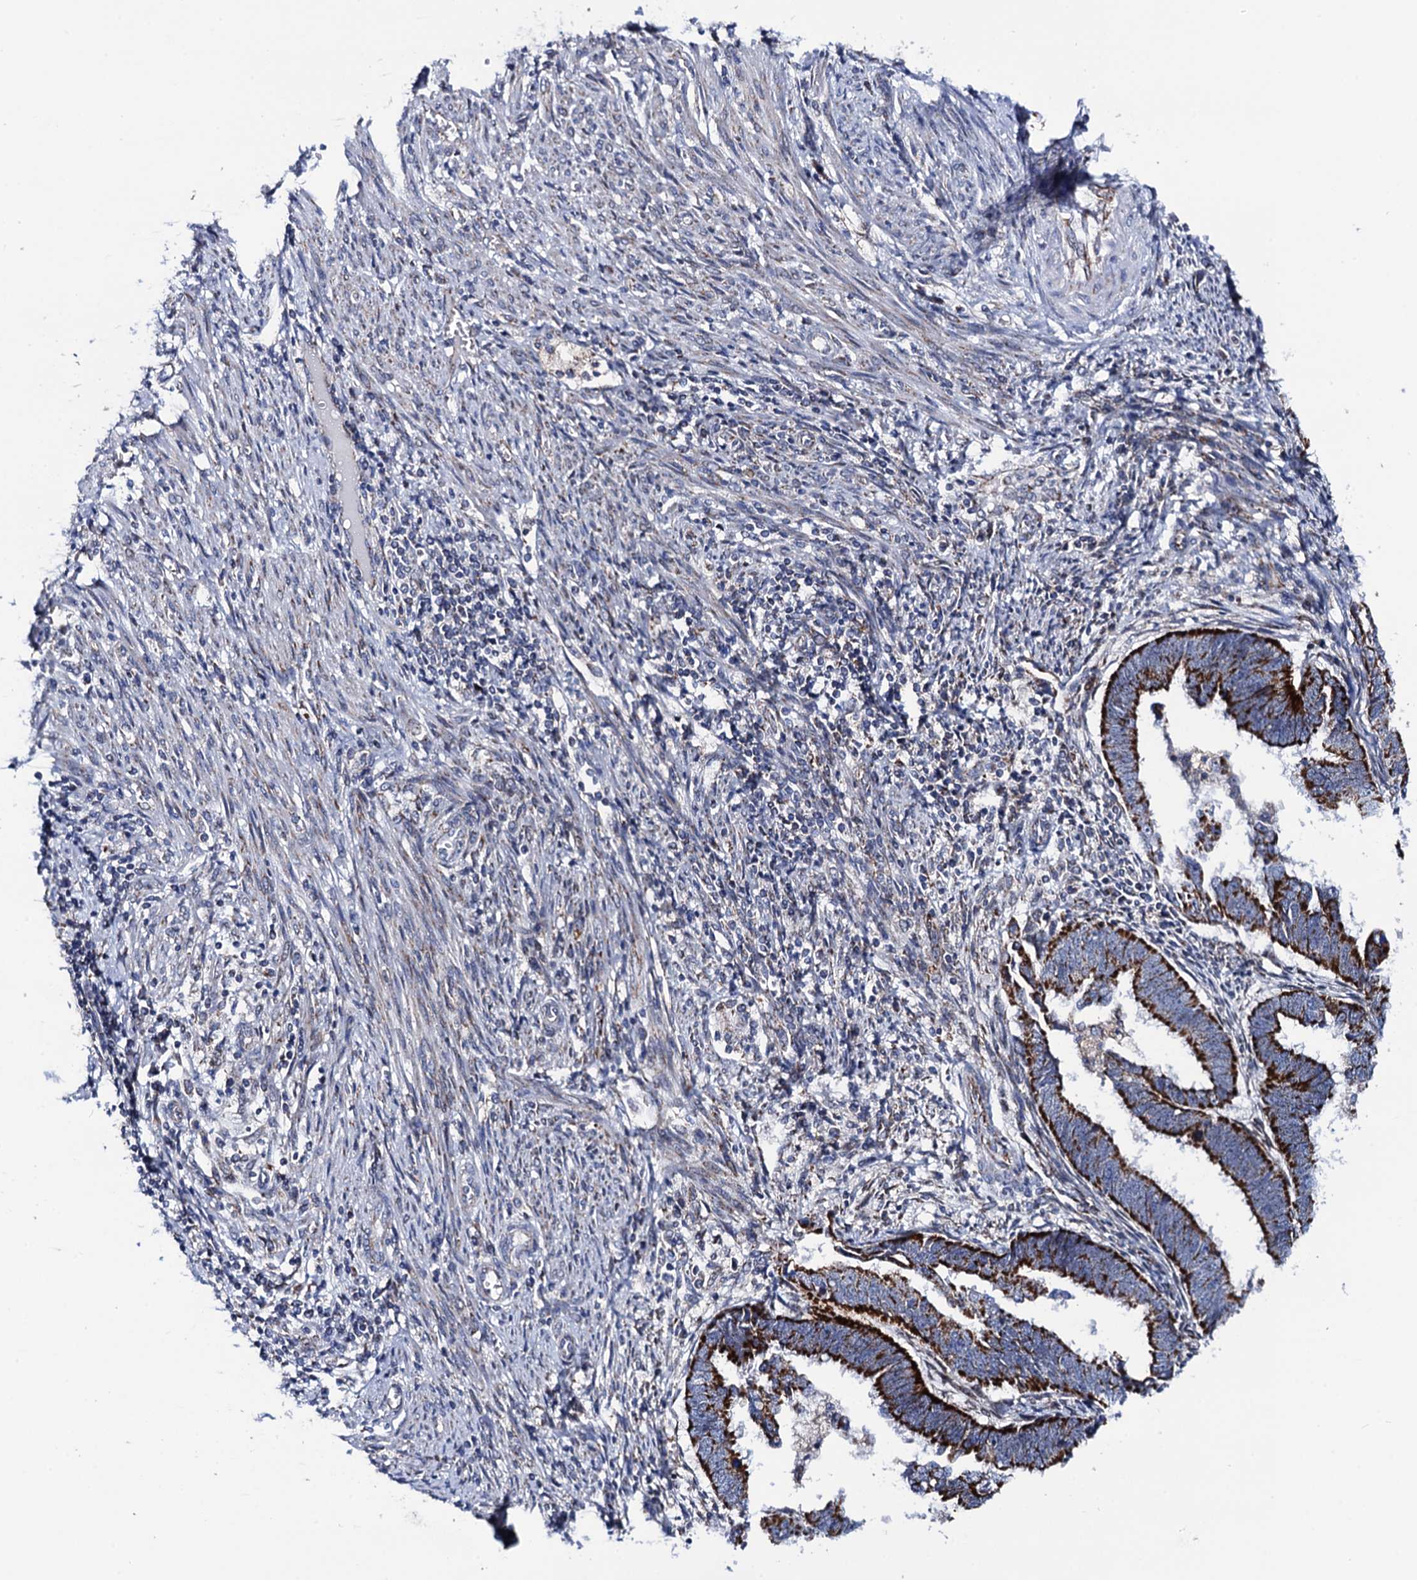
{"staining": {"intensity": "strong", "quantity": ">75%", "location": "cytoplasmic/membranous"}, "tissue": "endometrial cancer", "cell_type": "Tumor cells", "image_type": "cancer", "snomed": [{"axis": "morphology", "description": "Adenocarcinoma, NOS"}, {"axis": "topography", "description": "Endometrium"}], "caption": "Protein expression analysis of human adenocarcinoma (endometrial) reveals strong cytoplasmic/membranous staining in about >75% of tumor cells.", "gene": "PTCD3", "patient": {"sex": "female", "age": 75}}